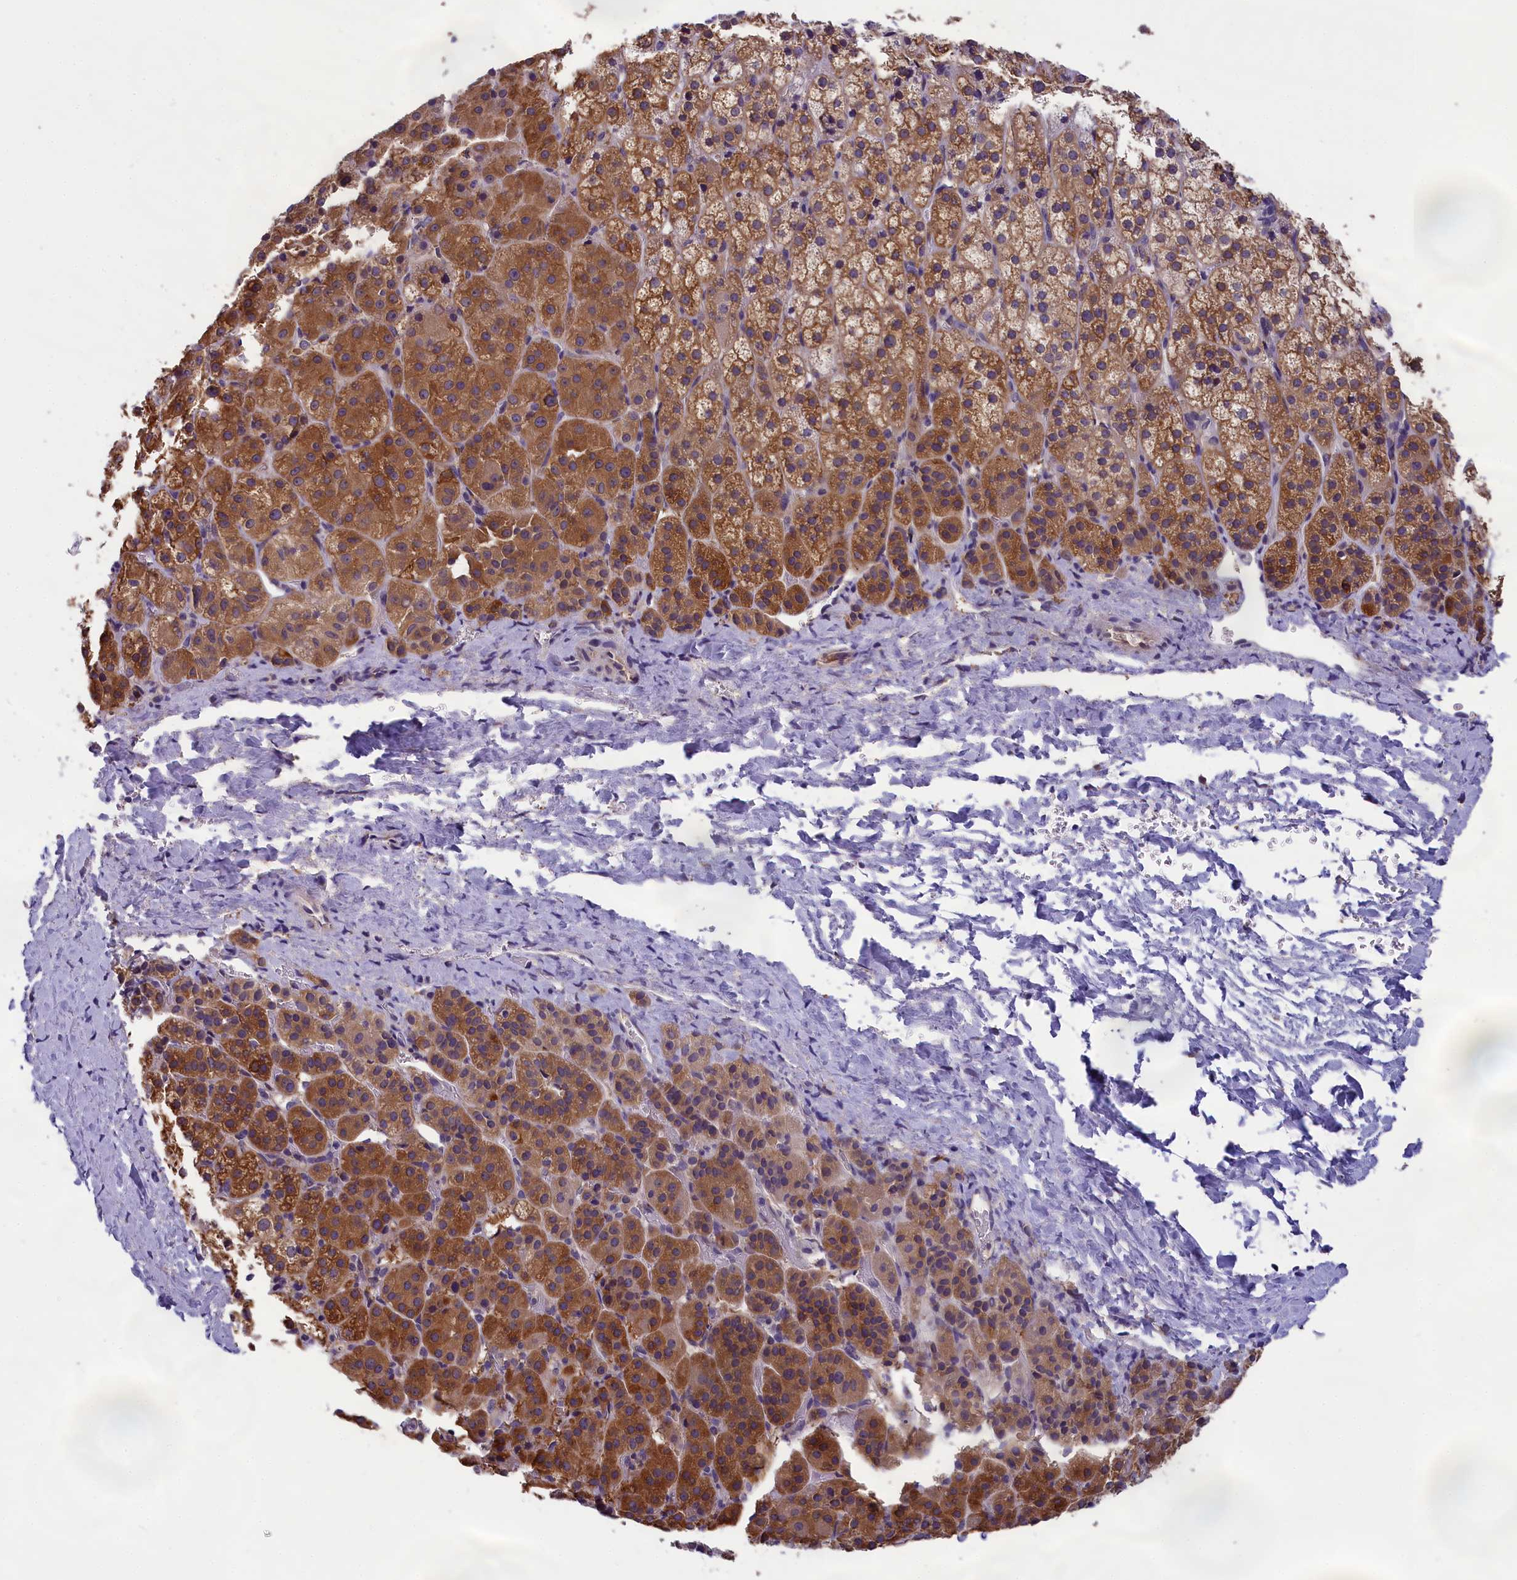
{"staining": {"intensity": "strong", "quantity": "25%-75%", "location": "cytoplasmic/membranous"}, "tissue": "adrenal gland", "cell_type": "Glandular cells", "image_type": "normal", "snomed": [{"axis": "morphology", "description": "Normal tissue, NOS"}, {"axis": "topography", "description": "Adrenal gland"}], "caption": "Human adrenal gland stained with a brown dye exhibits strong cytoplasmic/membranous positive positivity in approximately 25%-75% of glandular cells.", "gene": "ABCC8", "patient": {"sex": "female", "age": 57}}